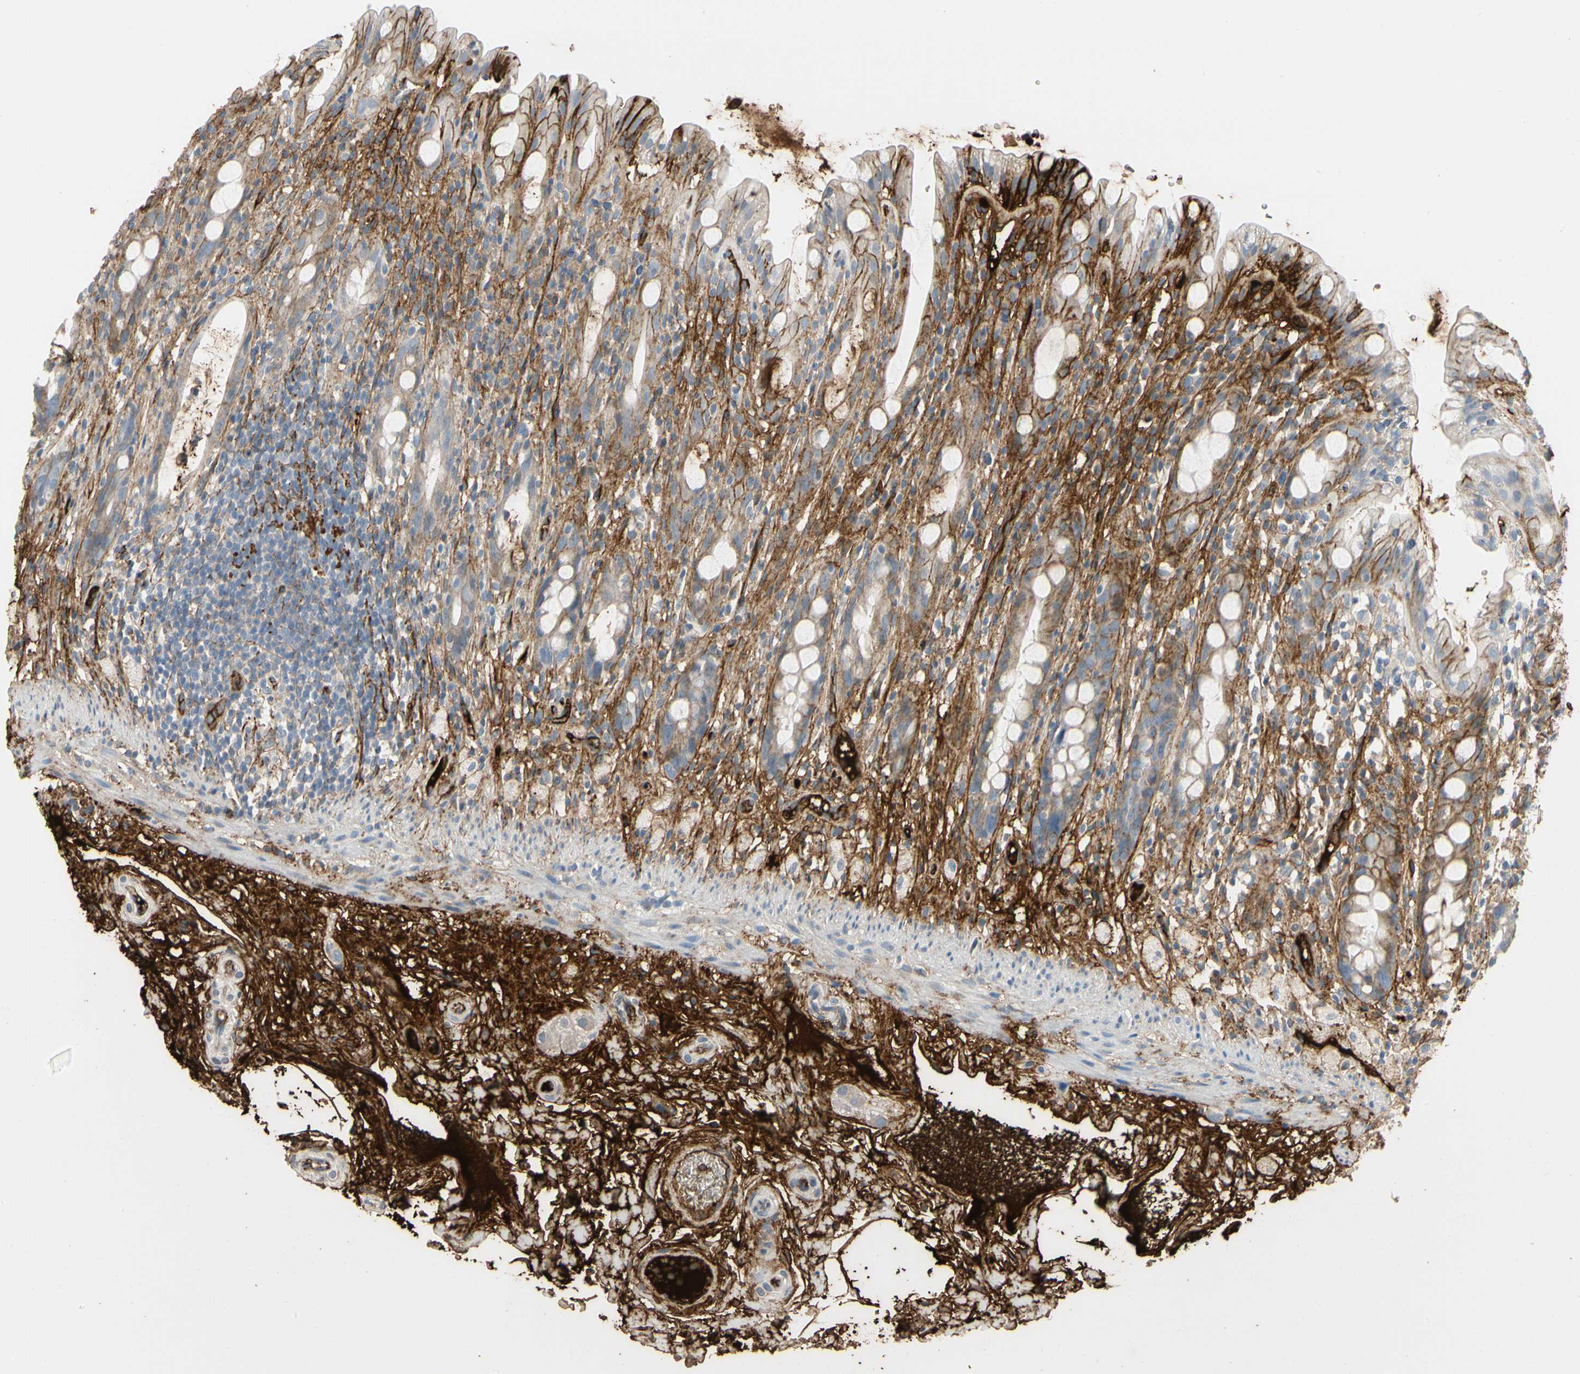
{"staining": {"intensity": "strong", "quantity": "25%-75%", "location": "cytoplasmic/membranous"}, "tissue": "rectum", "cell_type": "Glandular cells", "image_type": "normal", "snomed": [{"axis": "morphology", "description": "Normal tissue, NOS"}, {"axis": "topography", "description": "Rectum"}], "caption": "DAB immunohistochemical staining of unremarkable rectum exhibits strong cytoplasmic/membranous protein staining in about 25%-75% of glandular cells. (DAB IHC with brightfield microscopy, high magnification).", "gene": "FGB", "patient": {"sex": "male", "age": 44}}